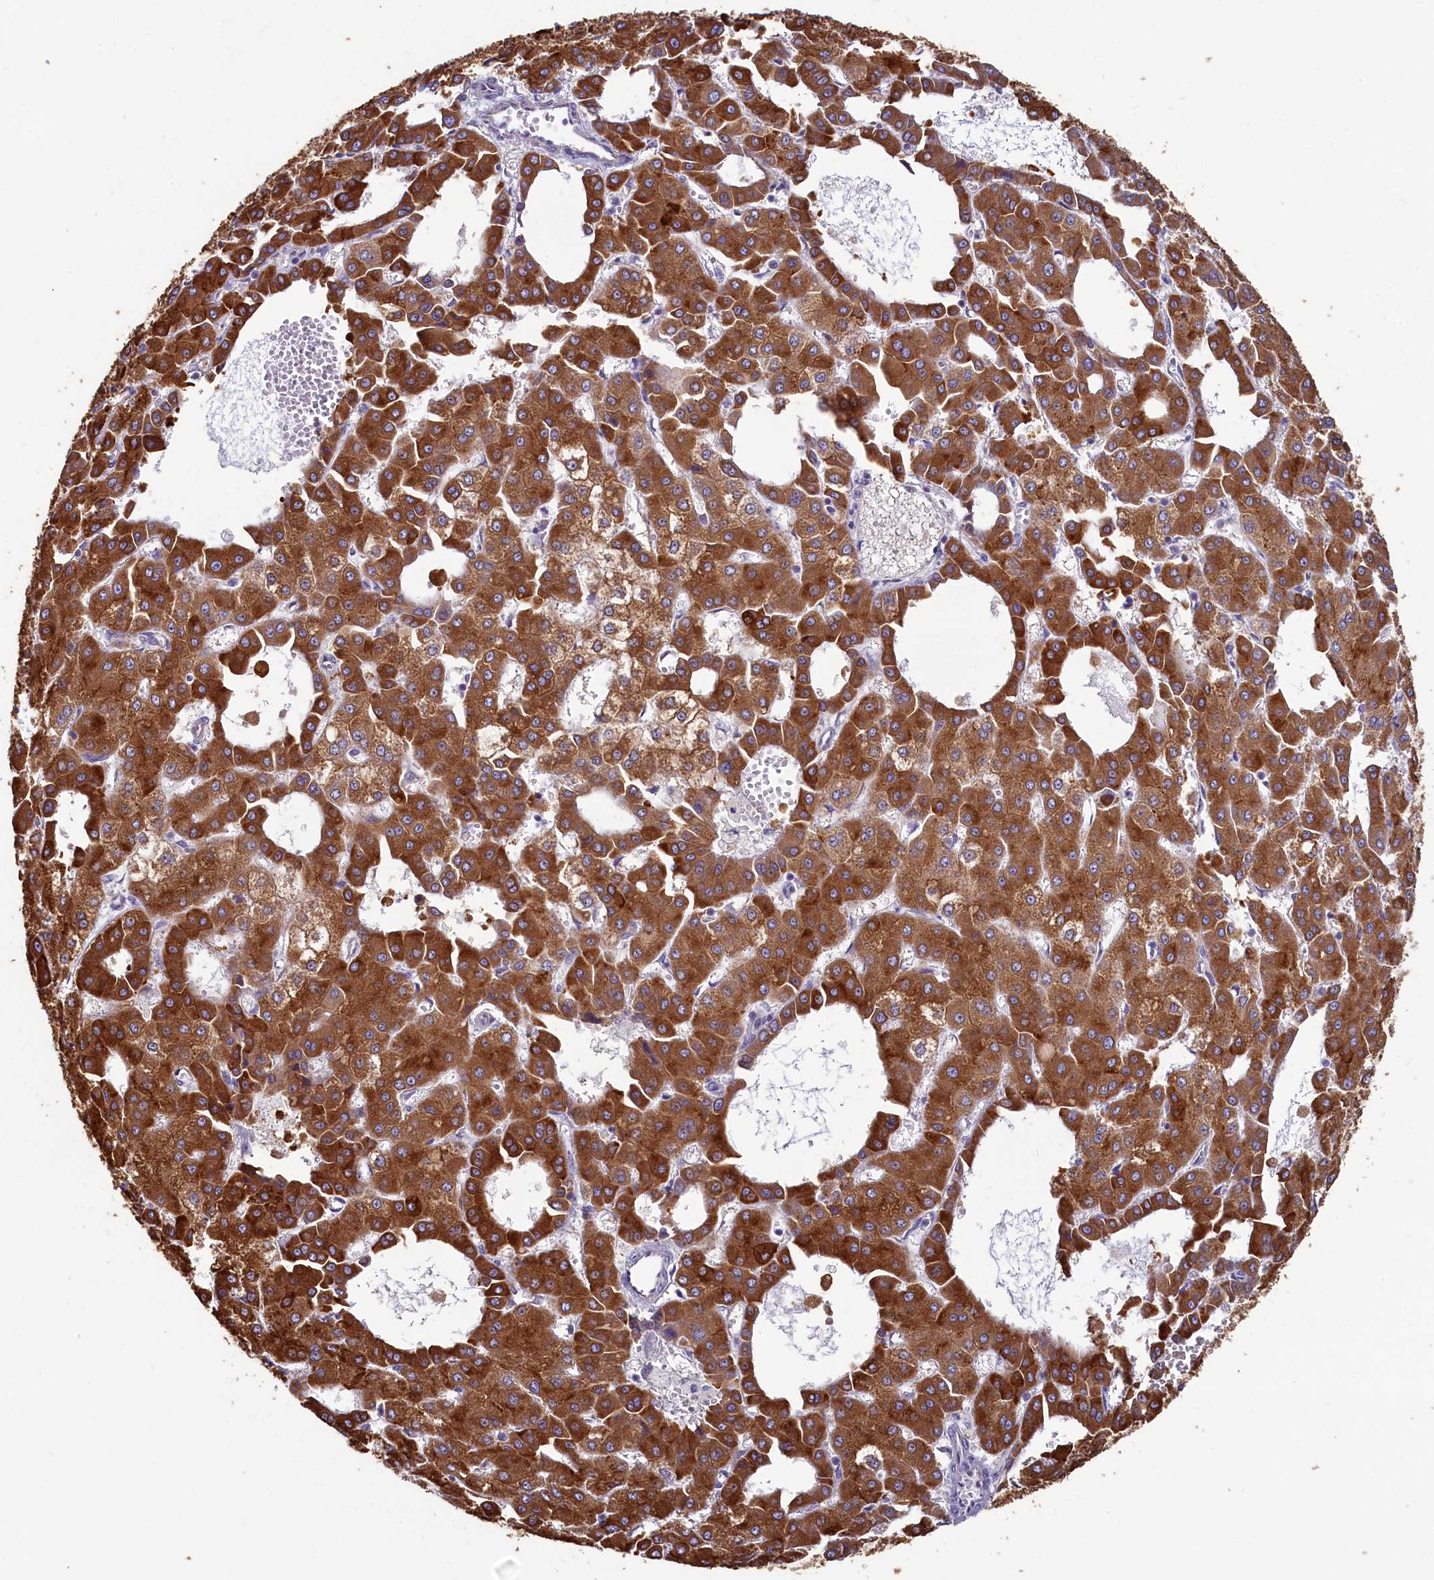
{"staining": {"intensity": "strong", "quantity": ">75%", "location": "cytoplasmic/membranous"}, "tissue": "liver cancer", "cell_type": "Tumor cells", "image_type": "cancer", "snomed": [{"axis": "morphology", "description": "Carcinoma, Hepatocellular, NOS"}, {"axis": "topography", "description": "Liver"}], "caption": "Tumor cells show strong cytoplasmic/membranous expression in approximately >75% of cells in liver cancer.", "gene": "SPATA2L", "patient": {"sex": "male", "age": 47}}